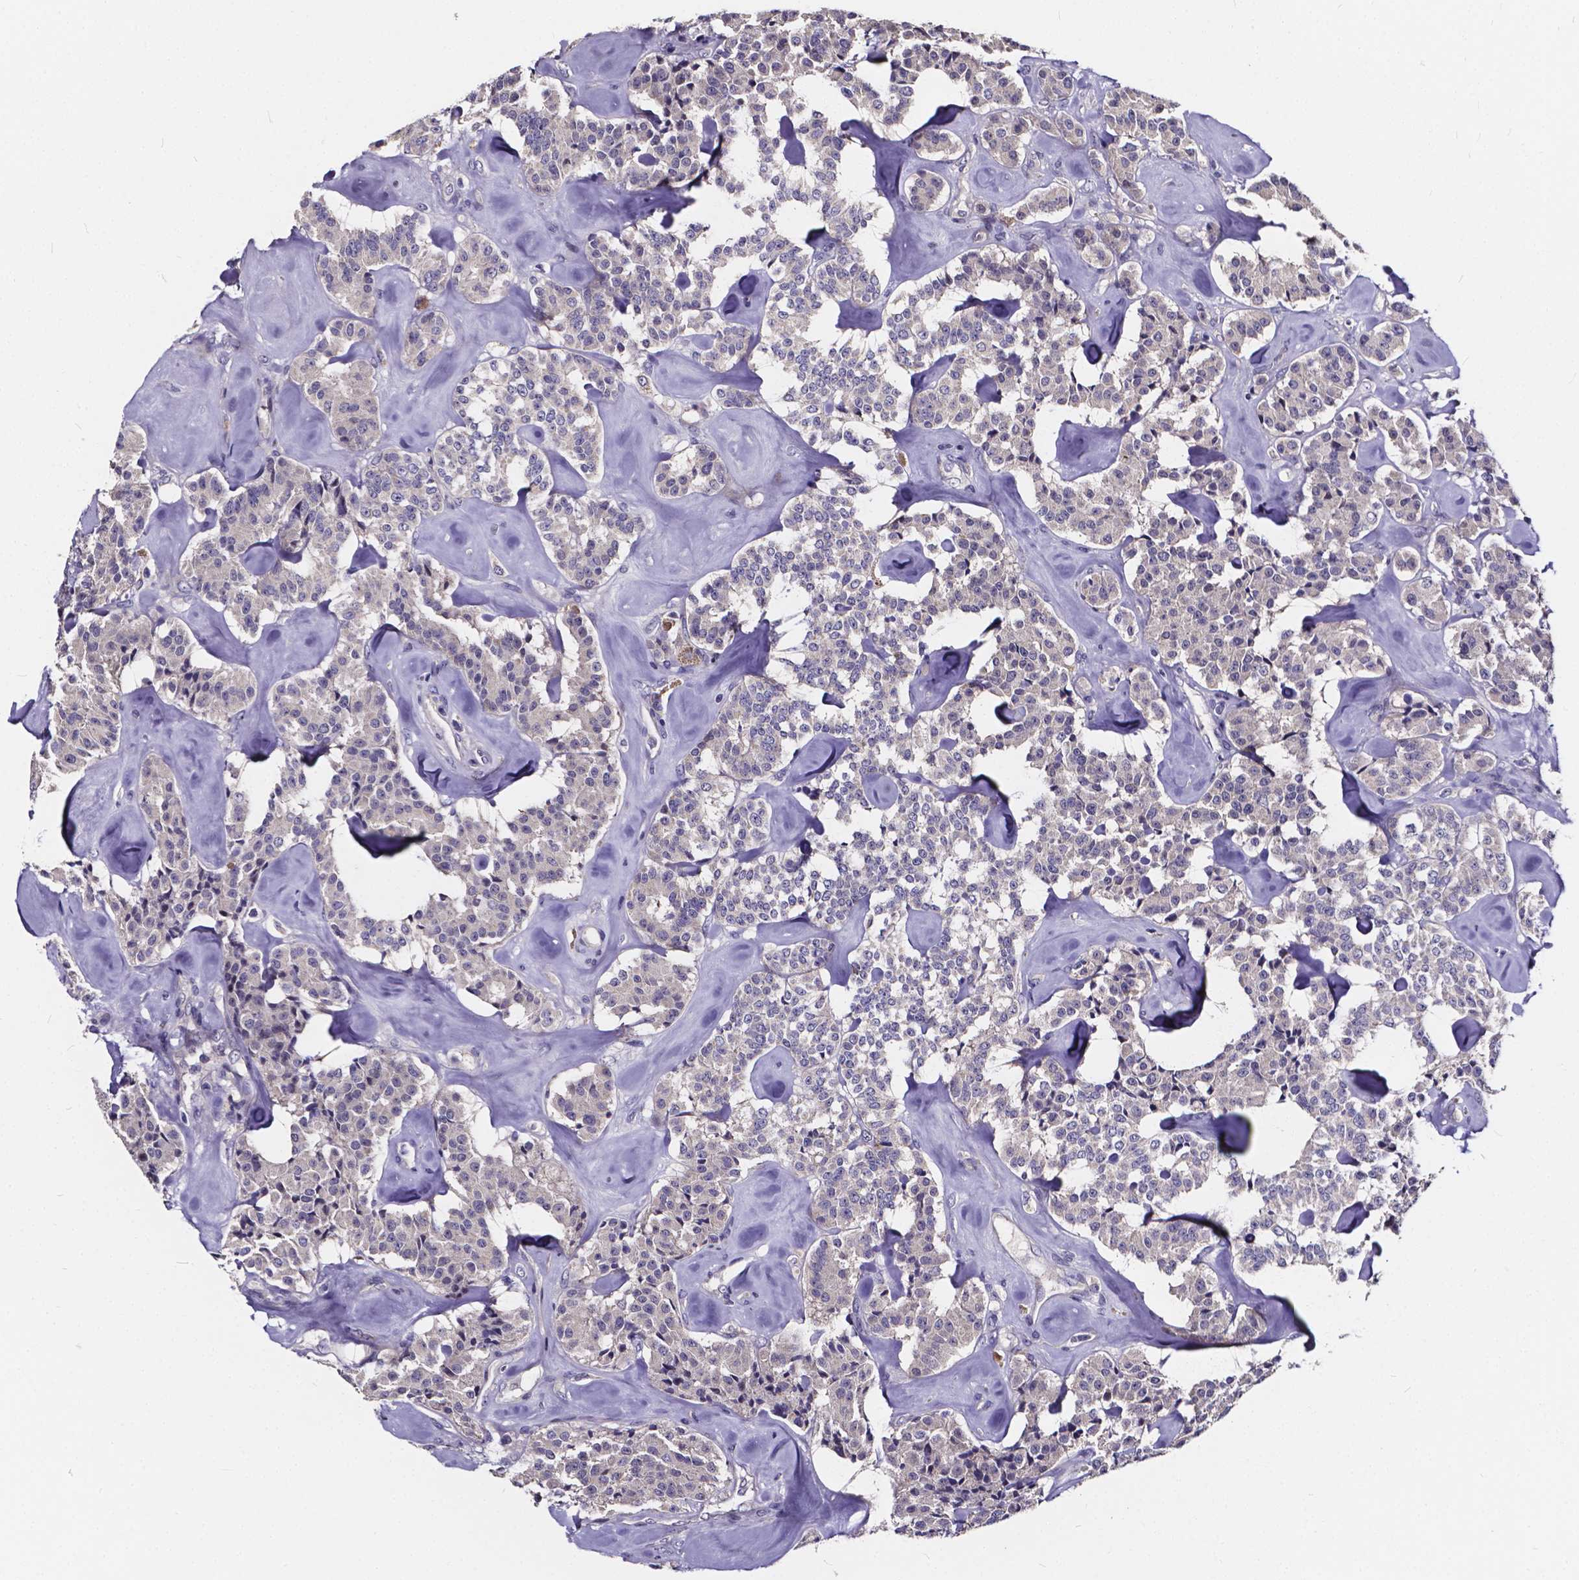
{"staining": {"intensity": "negative", "quantity": "none", "location": "none"}, "tissue": "carcinoid", "cell_type": "Tumor cells", "image_type": "cancer", "snomed": [{"axis": "morphology", "description": "Carcinoid, malignant, NOS"}, {"axis": "topography", "description": "Pancreas"}], "caption": "Immunohistochemistry (IHC) of human malignant carcinoid reveals no expression in tumor cells.", "gene": "SOWAHA", "patient": {"sex": "male", "age": 41}}